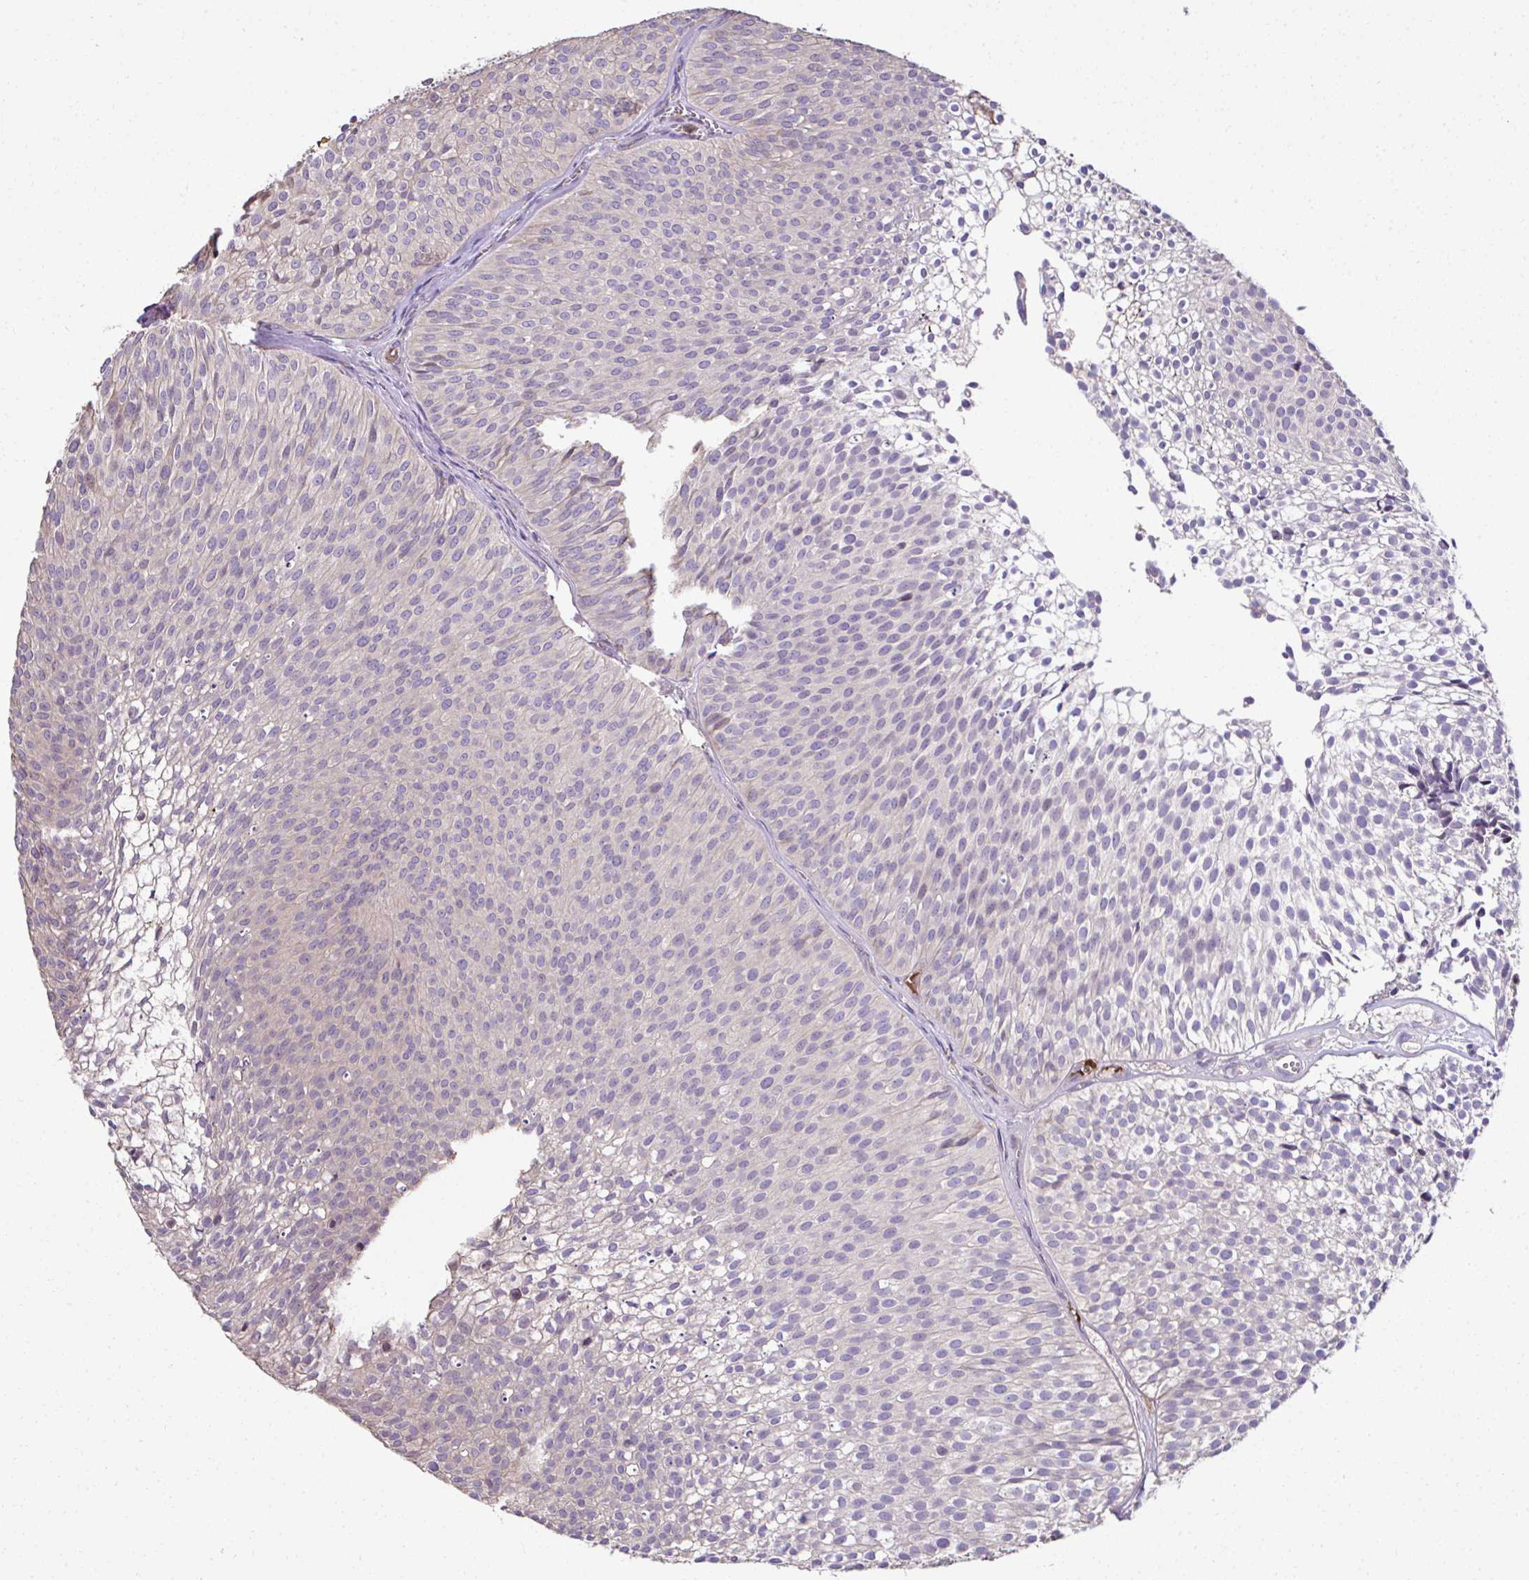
{"staining": {"intensity": "negative", "quantity": "none", "location": "none"}, "tissue": "urothelial cancer", "cell_type": "Tumor cells", "image_type": "cancer", "snomed": [{"axis": "morphology", "description": "Urothelial carcinoma, Low grade"}, {"axis": "topography", "description": "Urinary bladder"}], "caption": "There is no significant positivity in tumor cells of low-grade urothelial carcinoma.", "gene": "CCDC85C", "patient": {"sex": "male", "age": 91}}